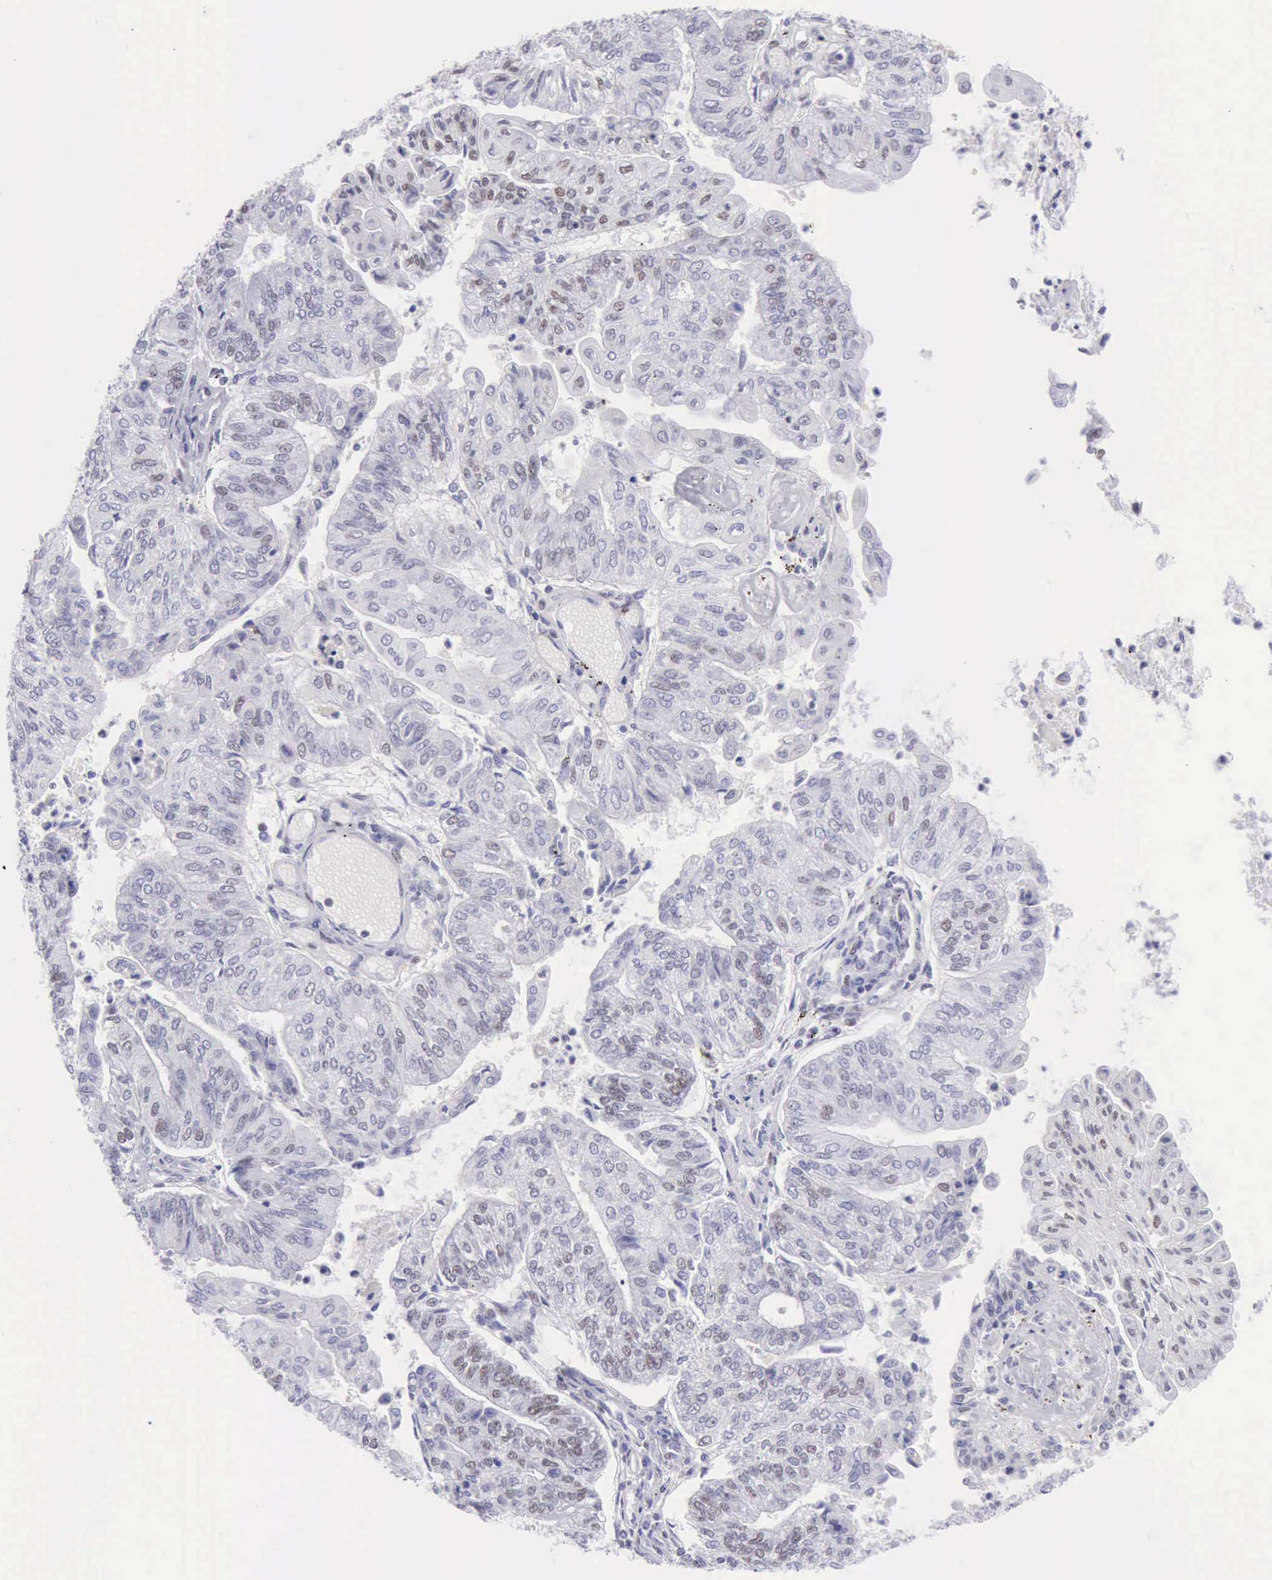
{"staining": {"intensity": "weak", "quantity": "<25%", "location": "nuclear"}, "tissue": "endometrial cancer", "cell_type": "Tumor cells", "image_type": "cancer", "snomed": [{"axis": "morphology", "description": "Adenocarcinoma, NOS"}, {"axis": "topography", "description": "Endometrium"}], "caption": "Adenocarcinoma (endometrial) was stained to show a protein in brown. There is no significant staining in tumor cells.", "gene": "EP300", "patient": {"sex": "female", "age": 59}}